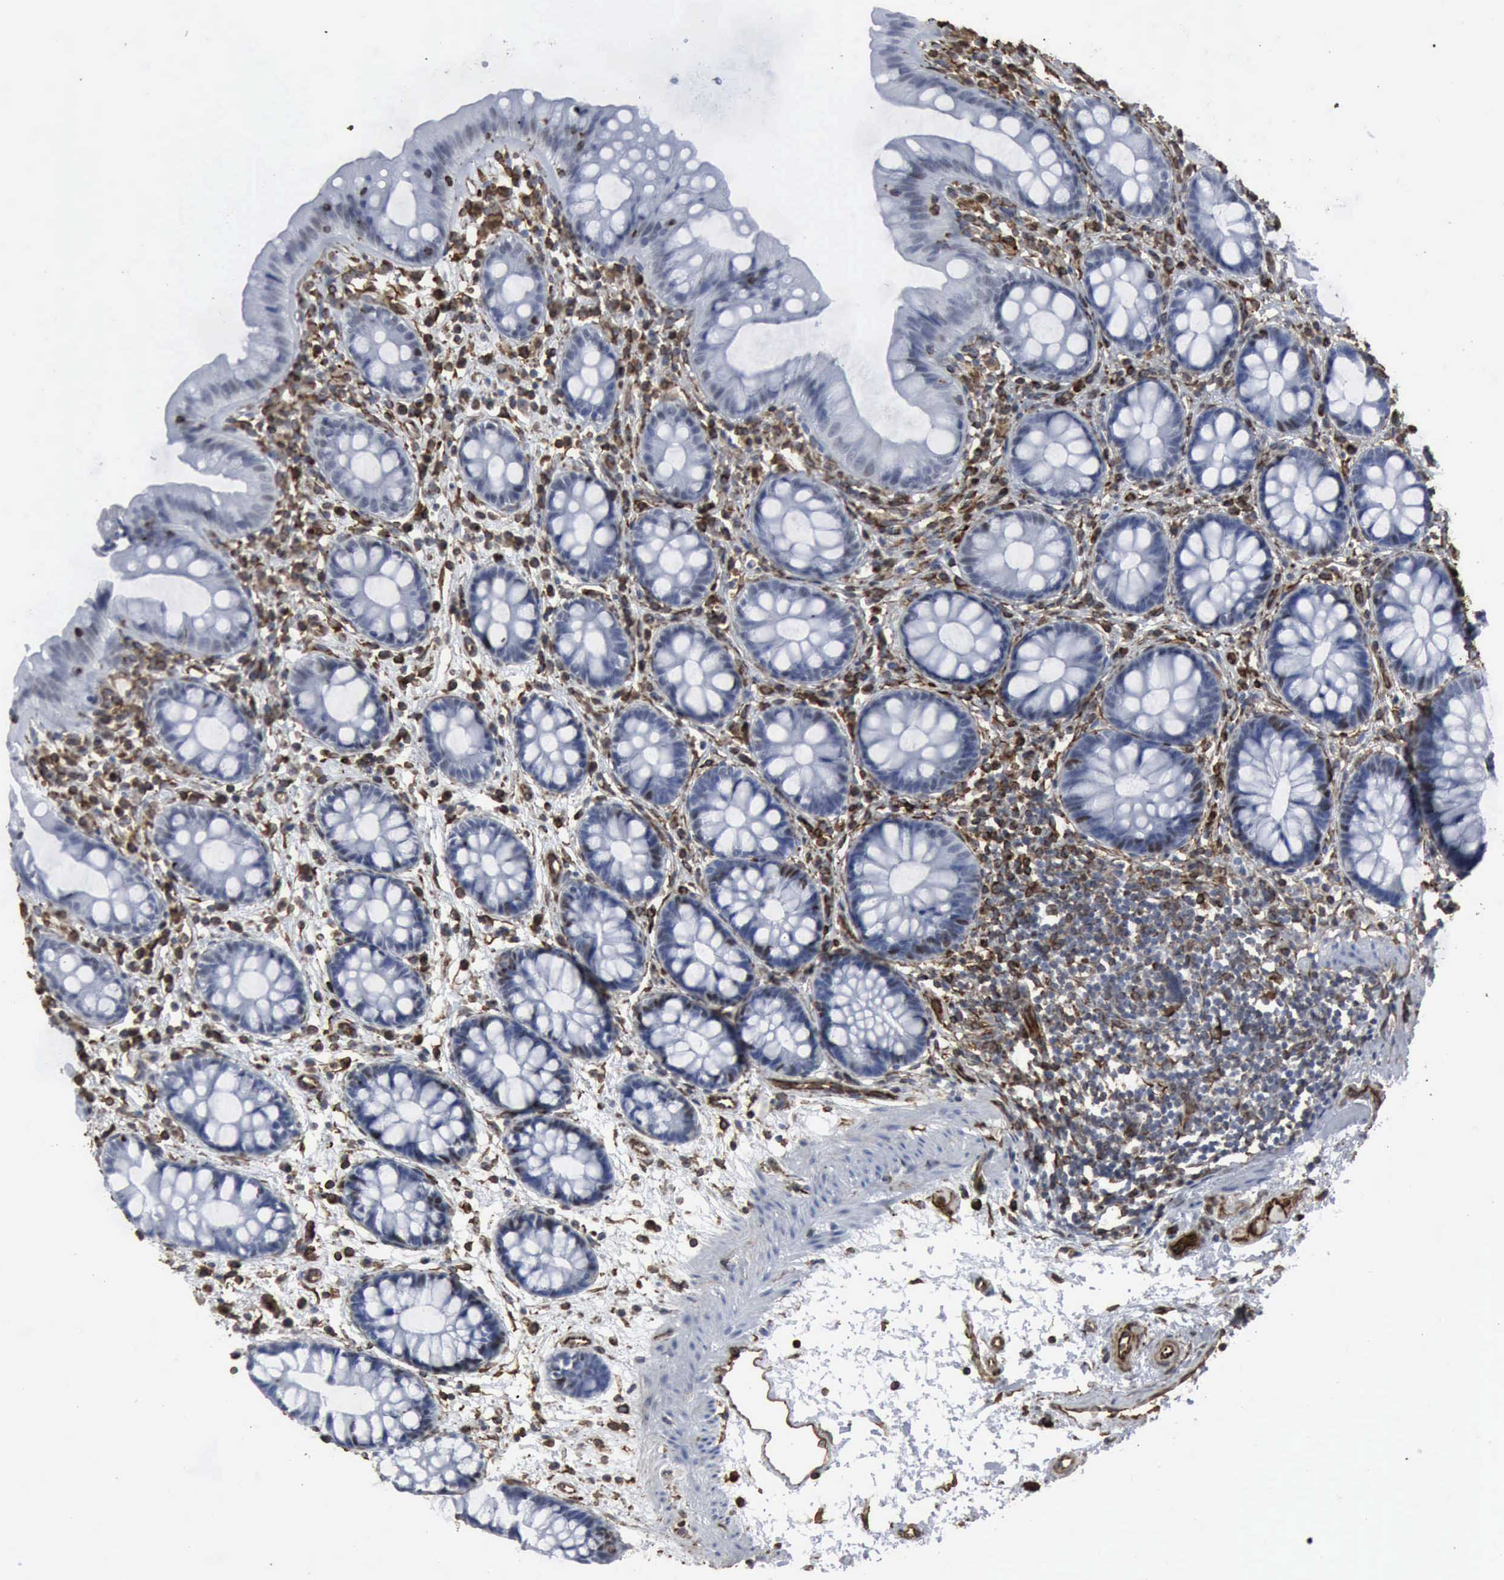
{"staining": {"intensity": "strong", "quantity": ">75%", "location": "cytoplasmic/membranous"}, "tissue": "colon", "cell_type": "Endothelial cells", "image_type": "normal", "snomed": [{"axis": "morphology", "description": "Normal tissue, NOS"}, {"axis": "topography", "description": "Colon"}], "caption": "High-power microscopy captured an IHC micrograph of normal colon, revealing strong cytoplasmic/membranous positivity in about >75% of endothelial cells. The staining was performed using DAB to visualize the protein expression in brown, while the nuclei were stained in blue with hematoxylin (Magnification: 20x).", "gene": "CCNE1", "patient": {"sex": "female", "age": 52}}